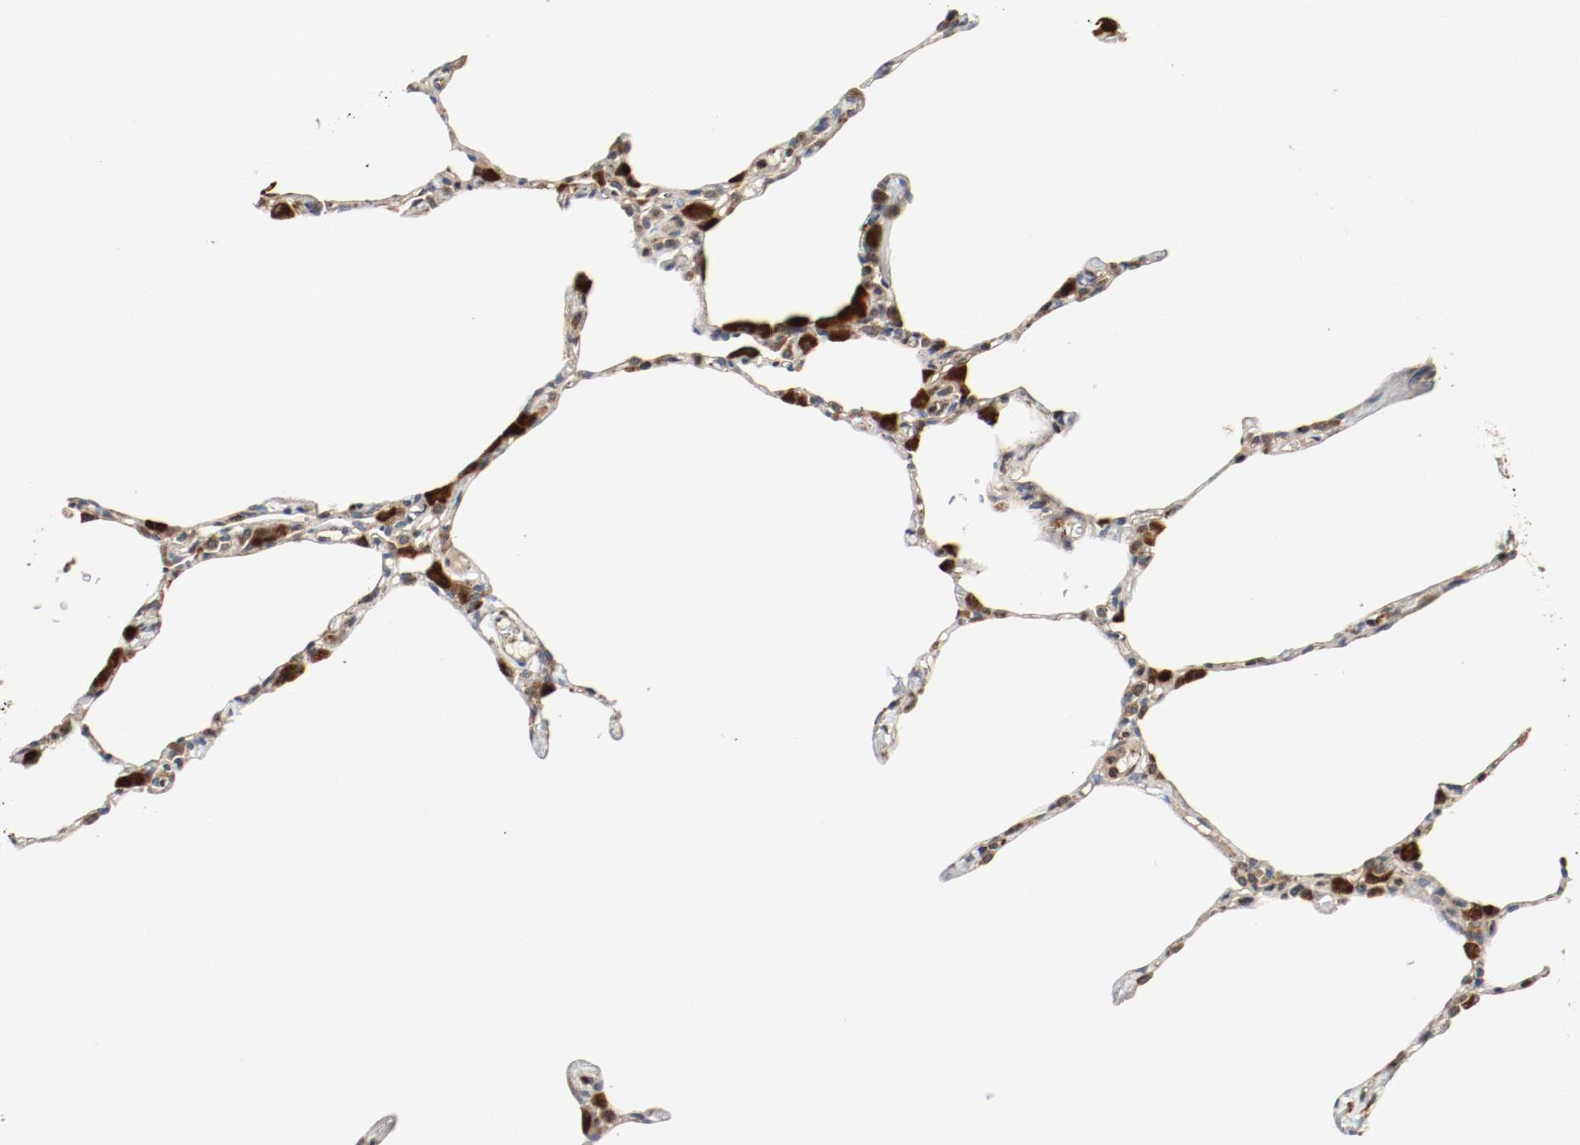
{"staining": {"intensity": "moderate", "quantity": "25%-75%", "location": "cytoplasmic/membranous"}, "tissue": "lung", "cell_type": "Alveolar cells", "image_type": "normal", "snomed": [{"axis": "morphology", "description": "Normal tissue, NOS"}, {"axis": "topography", "description": "Lung"}], "caption": "Moderate cytoplasmic/membranous positivity is present in approximately 25%-75% of alveolar cells in benign lung.", "gene": "LAMP2", "patient": {"sex": "female", "age": 49}}